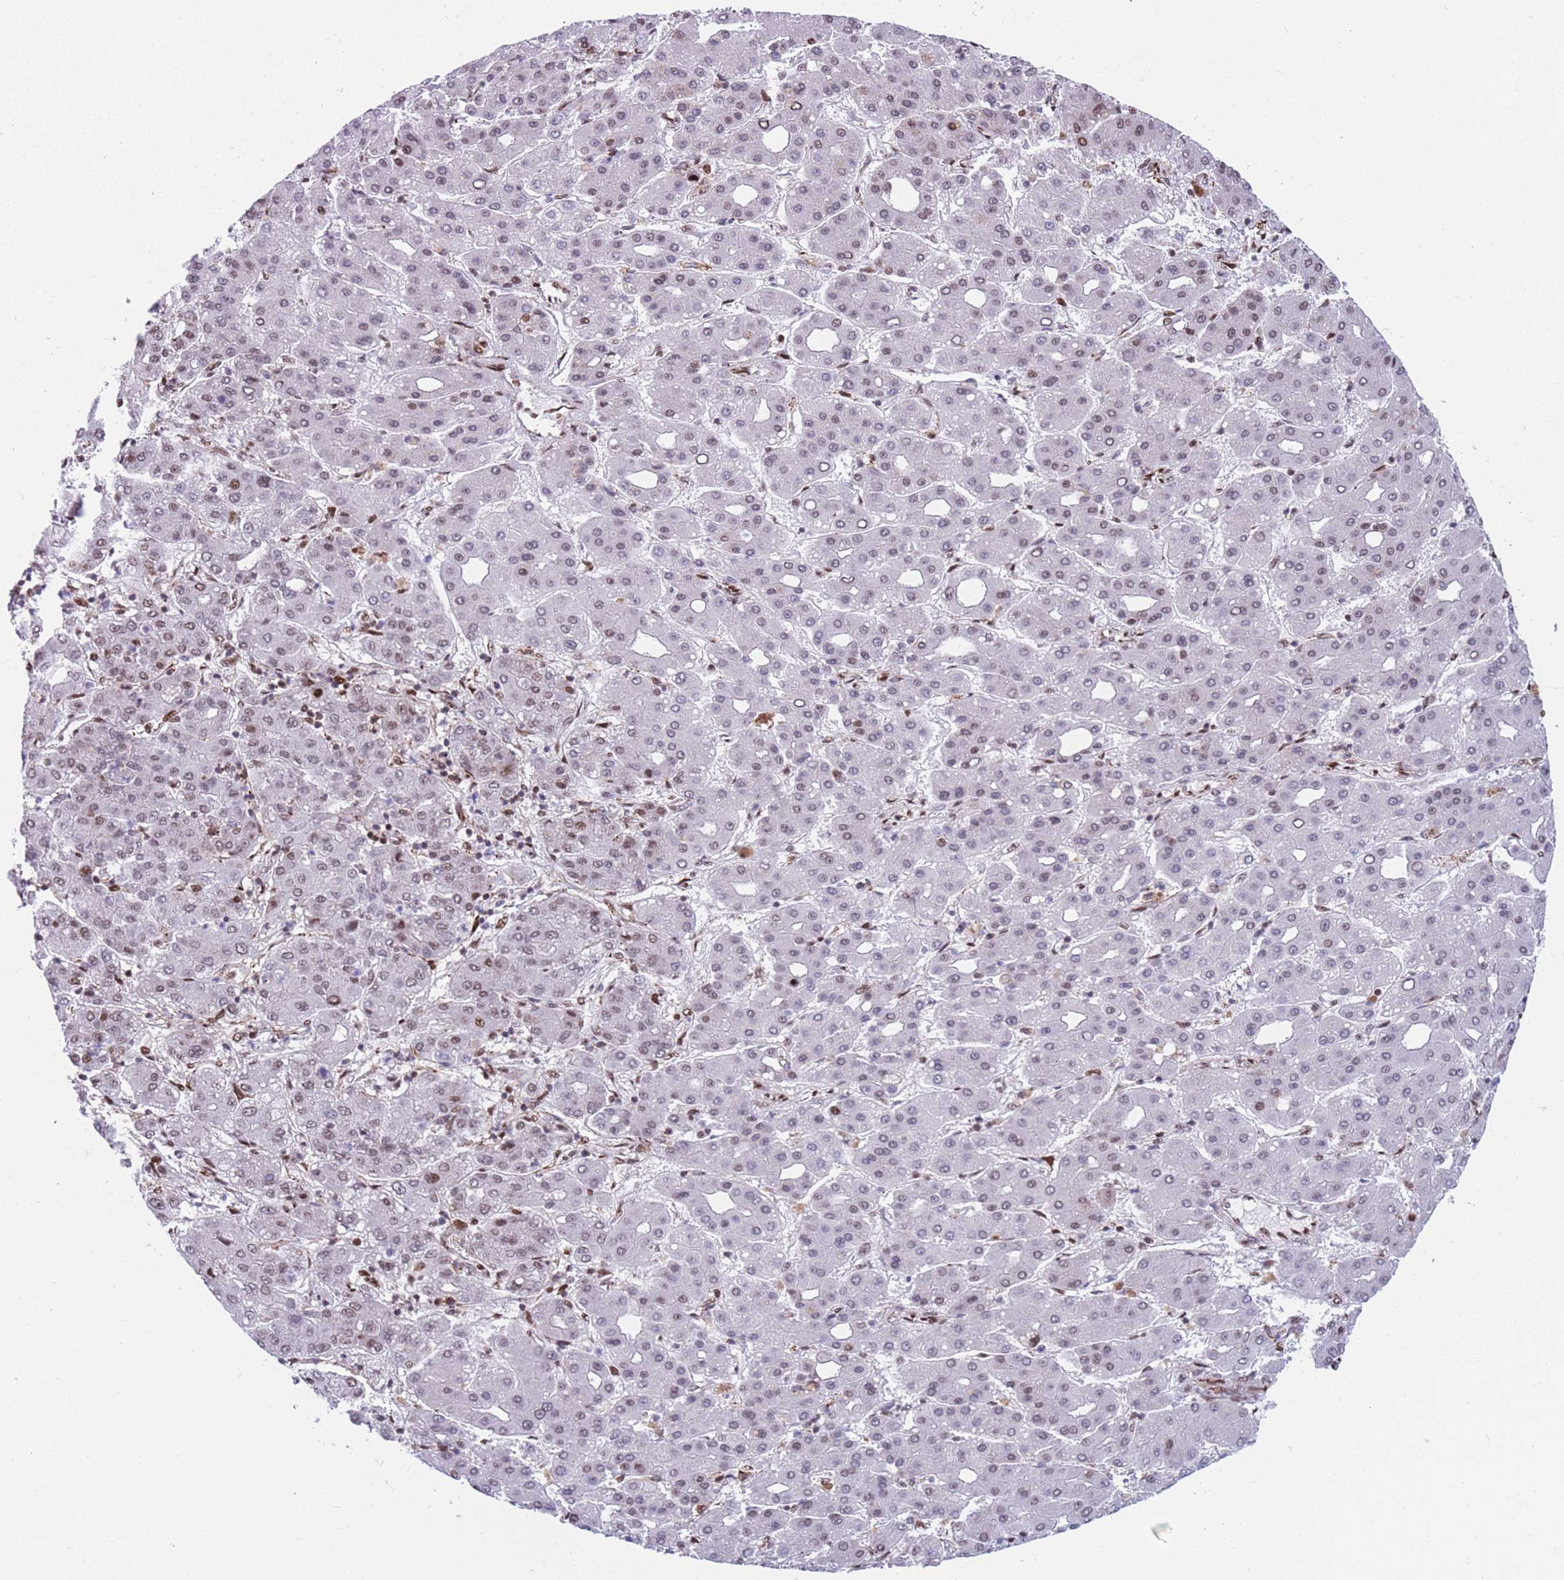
{"staining": {"intensity": "moderate", "quantity": "<25%", "location": "nuclear"}, "tissue": "liver cancer", "cell_type": "Tumor cells", "image_type": "cancer", "snomed": [{"axis": "morphology", "description": "Carcinoma, Hepatocellular, NOS"}, {"axis": "topography", "description": "Liver"}], "caption": "Hepatocellular carcinoma (liver) was stained to show a protein in brown. There is low levels of moderate nuclear staining in about <25% of tumor cells.", "gene": "DNAJC3", "patient": {"sex": "male", "age": 65}}